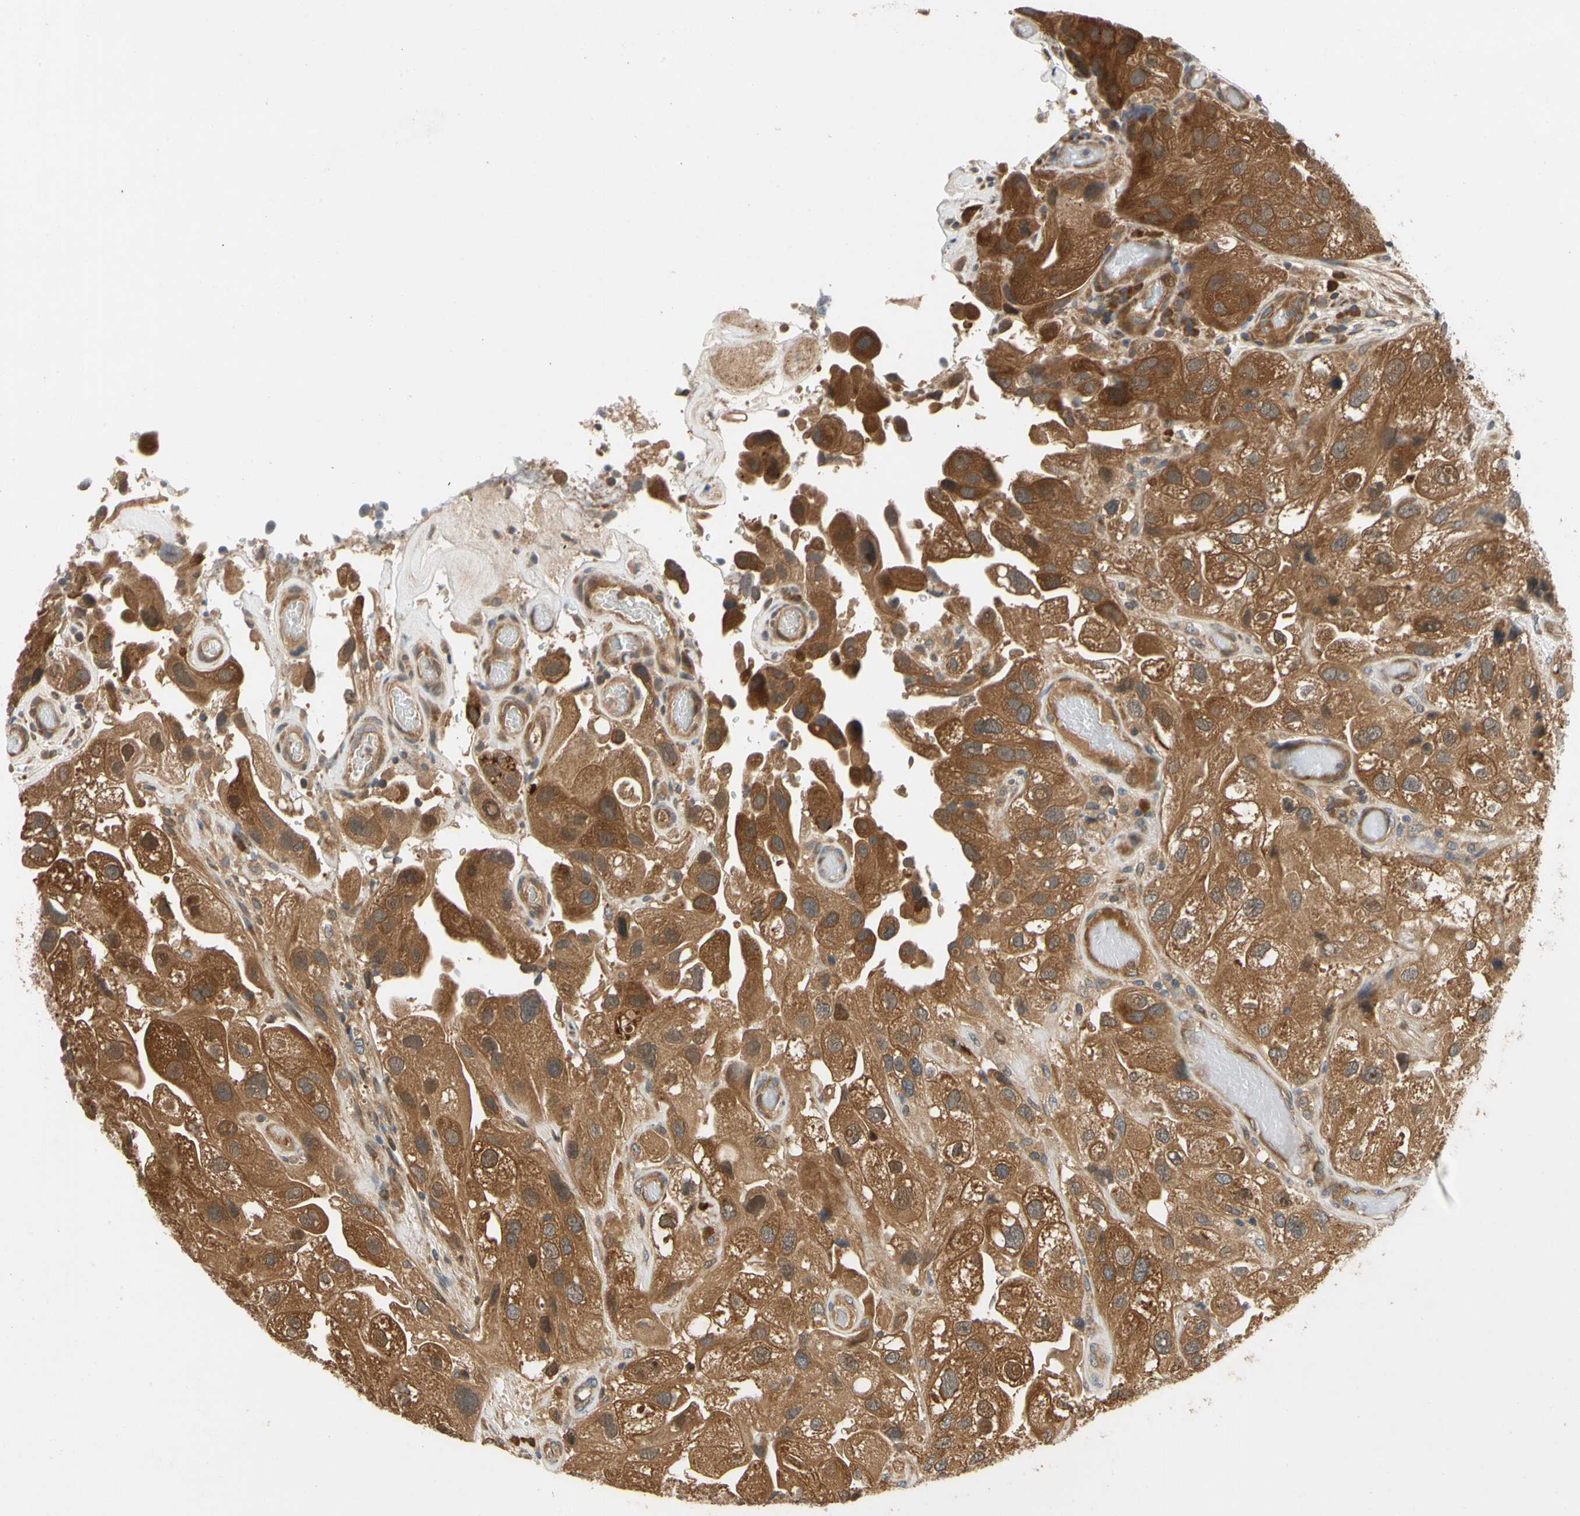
{"staining": {"intensity": "strong", "quantity": ">75%", "location": "cytoplasmic/membranous"}, "tissue": "urothelial cancer", "cell_type": "Tumor cells", "image_type": "cancer", "snomed": [{"axis": "morphology", "description": "Urothelial carcinoma, High grade"}, {"axis": "topography", "description": "Urinary bladder"}], "caption": "DAB (3,3'-diaminobenzidine) immunohistochemical staining of high-grade urothelial carcinoma exhibits strong cytoplasmic/membranous protein positivity in about >75% of tumor cells.", "gene": "TDRP", "patient": {"sex": "female", "age": 64}}